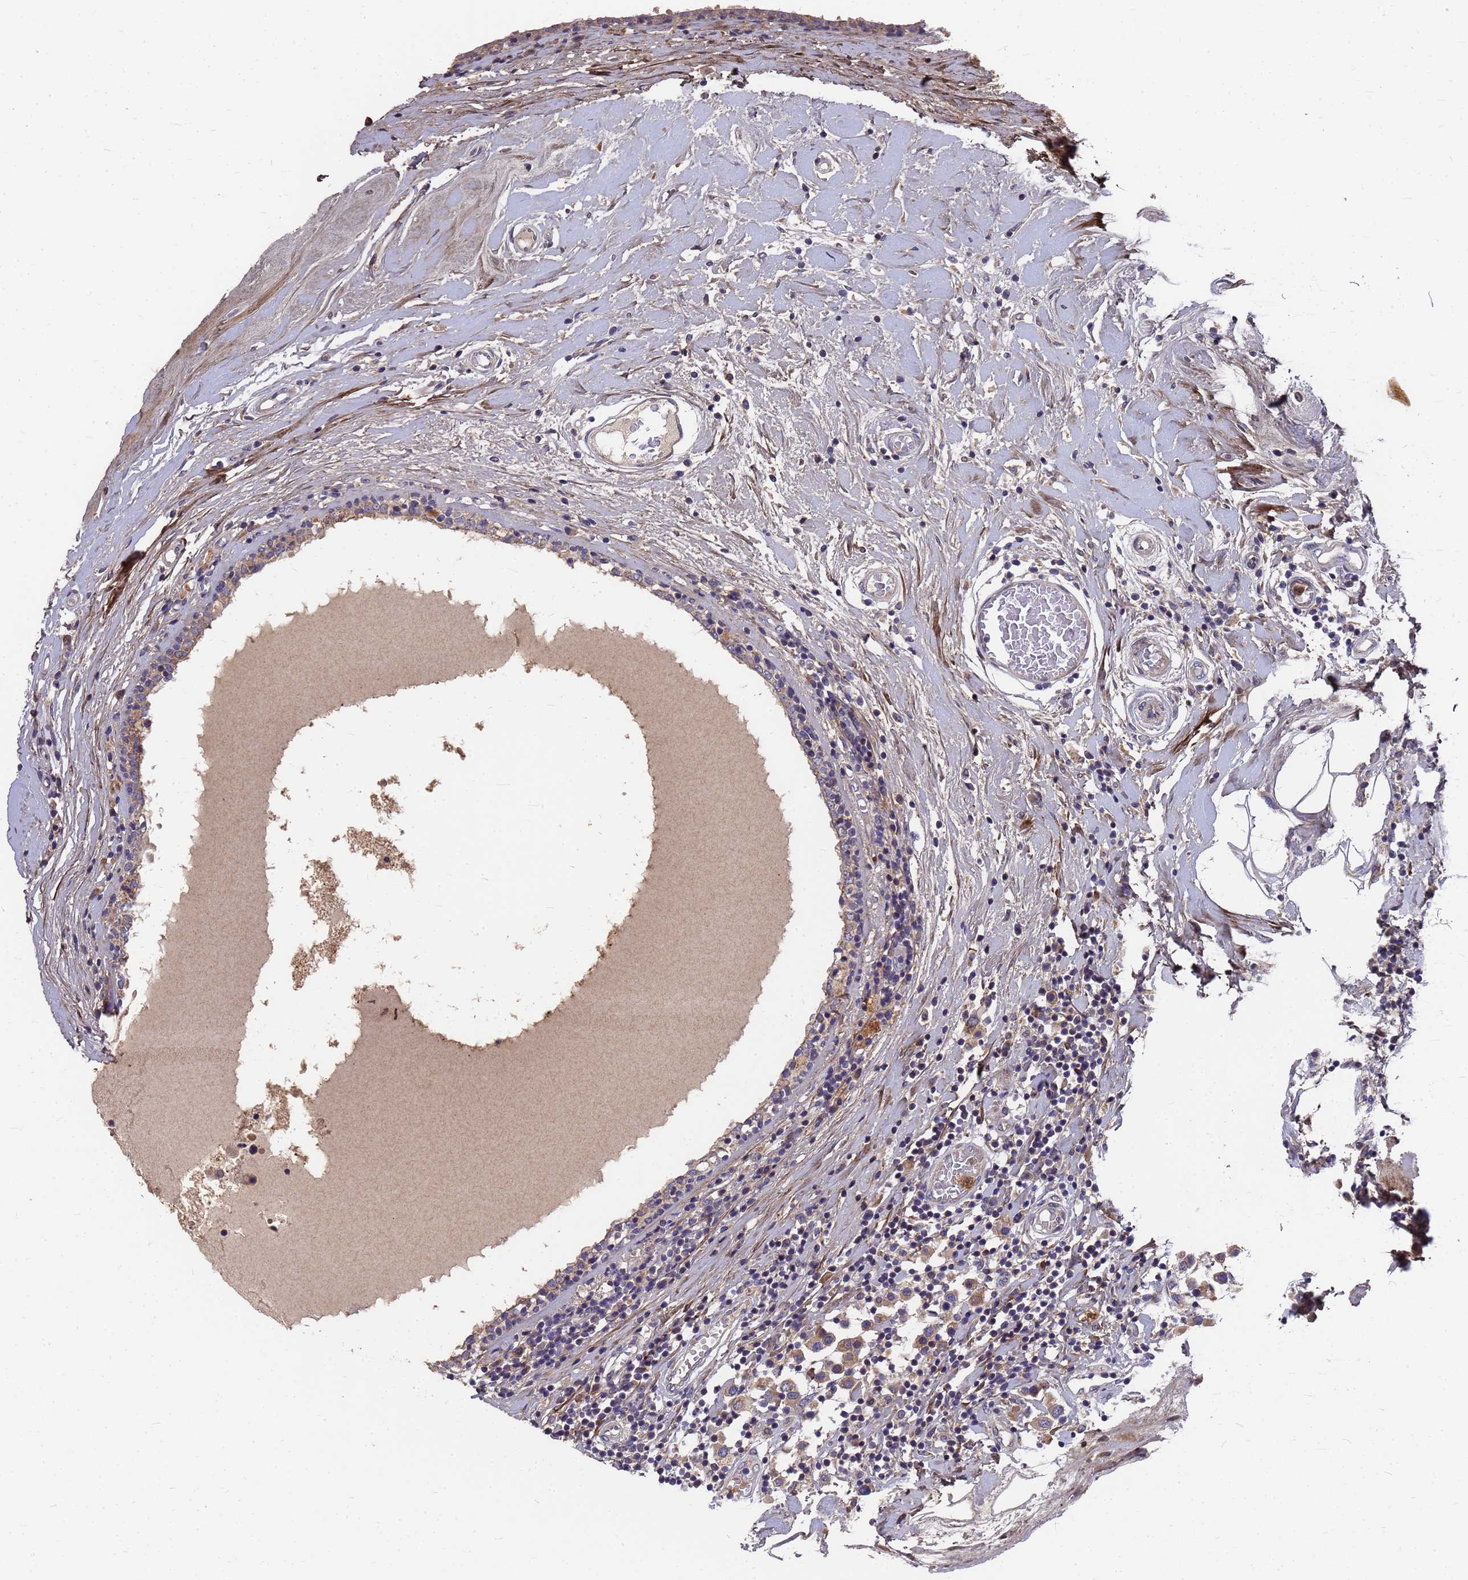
{"staining": {"intensity": "moderate", "quantity": ">75%", "location": "cytoplasmic/membranous"}, "tissue": "breast cancer", "cell_type": "Tumor cells", "image_type": "cancer", "snomed": [{"axis": "morphology", "description": "Duct carcinoma"}, {"axis": "topography", "description": "Breast"}], "caption": "The image demonstrates a brown stain indicating the presence of a protein in the cytoplasmic/membranous of tumor cells in breast cancer.", "gene": "ZNF717", "patient": {"sex": "female", "age": 61}}